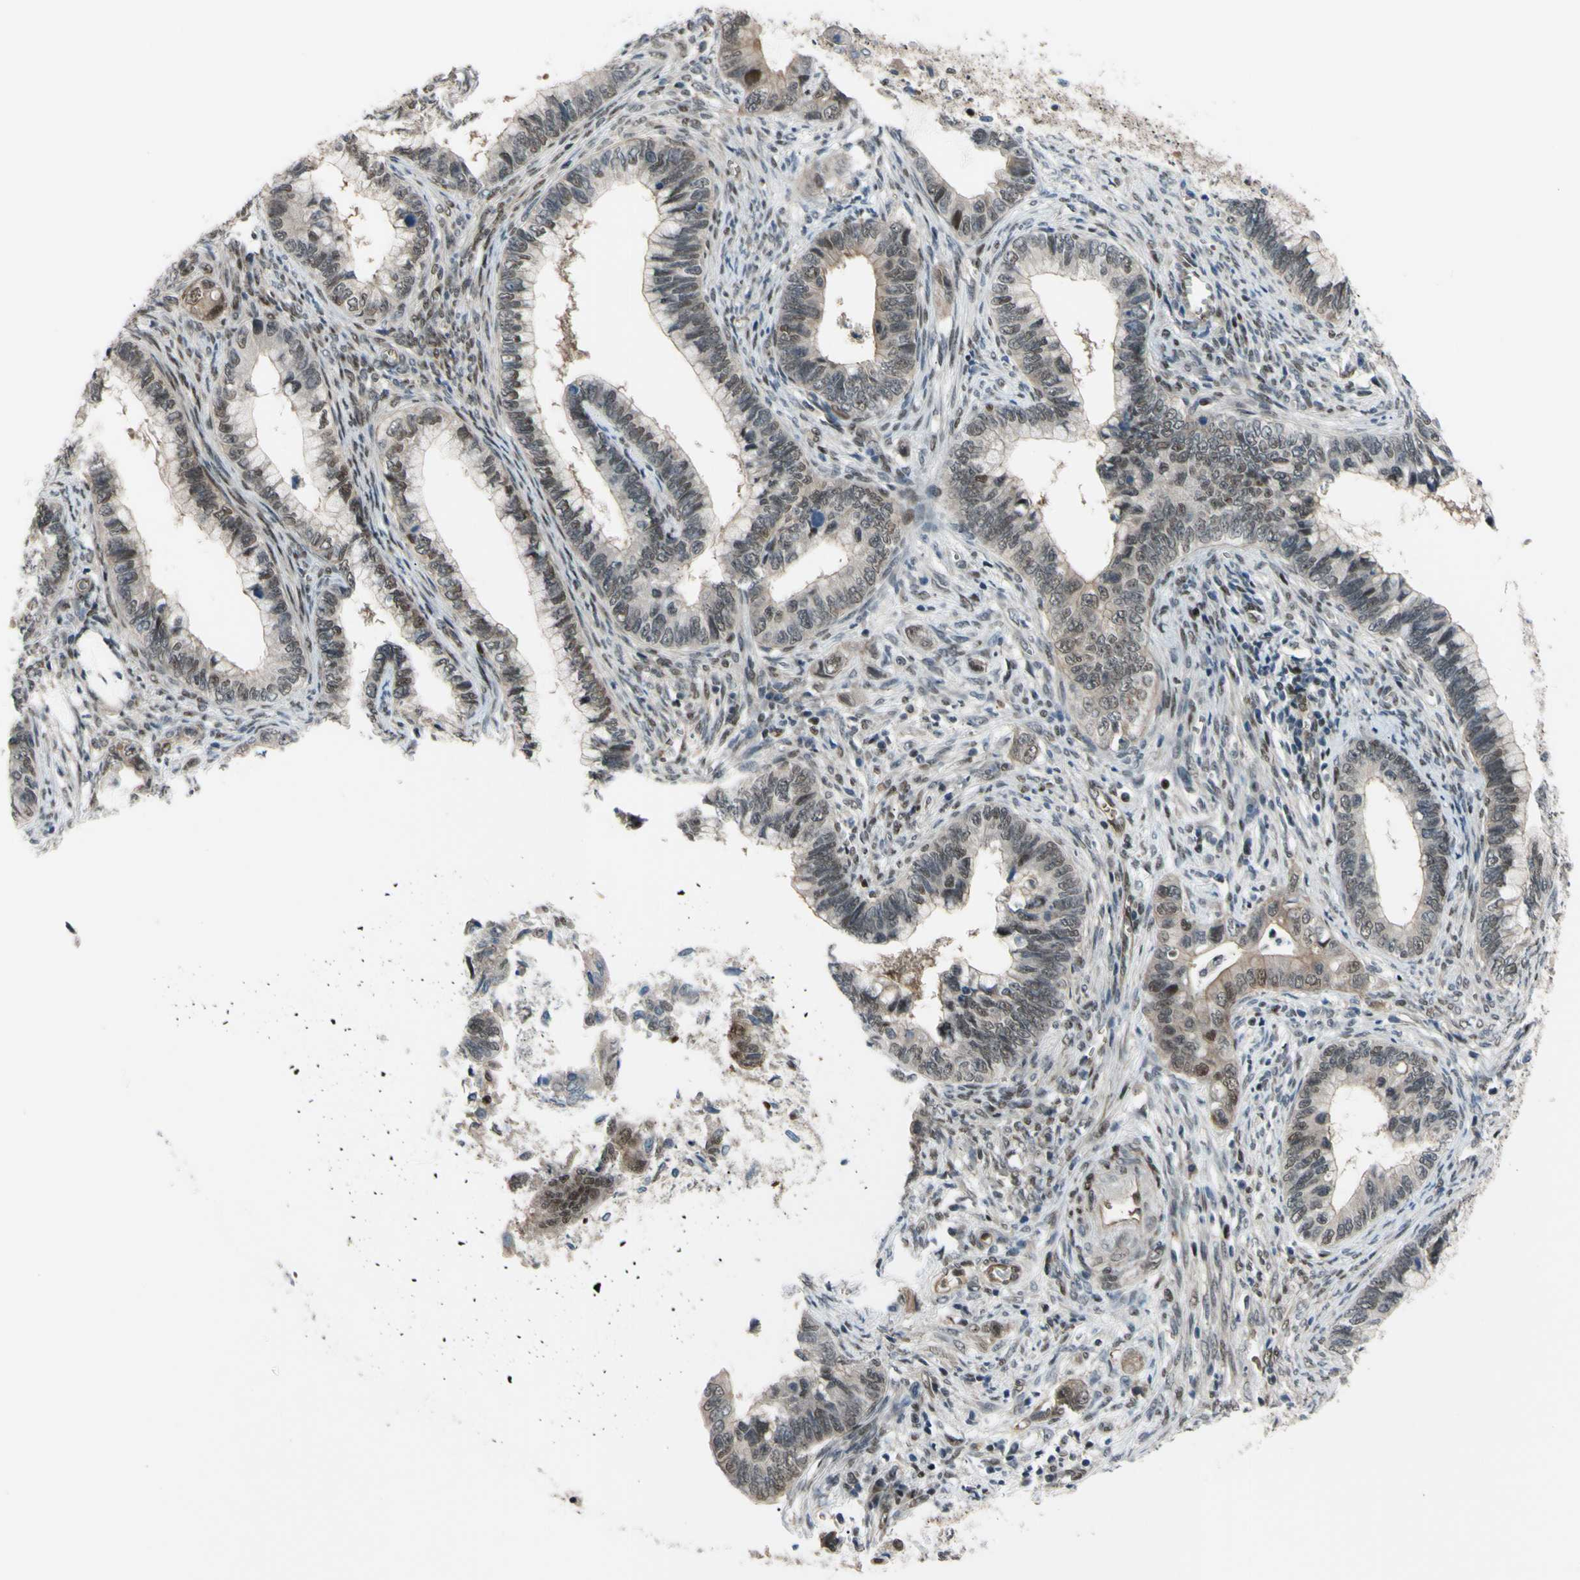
{"staining": {"intensity": "weak", "quantity": ">75%", "location": "nuclear"}, "tissue": "cervical cancer", "cell_type": "Tumor cells", "image_type": "cancer", "snomed": [{"axis": "morphology", "description": "Adenocarcinoma, NOS"}, {"axis": "topography", "description": "Cervix"}], "caption": "A low amount of weak nuclear positivity is appreciated in approximately >75% of tumor cells in cervical adenocarcinoma tissue.", "gene": "THAP12", "patient": {"sex": "female", "age": 44}}